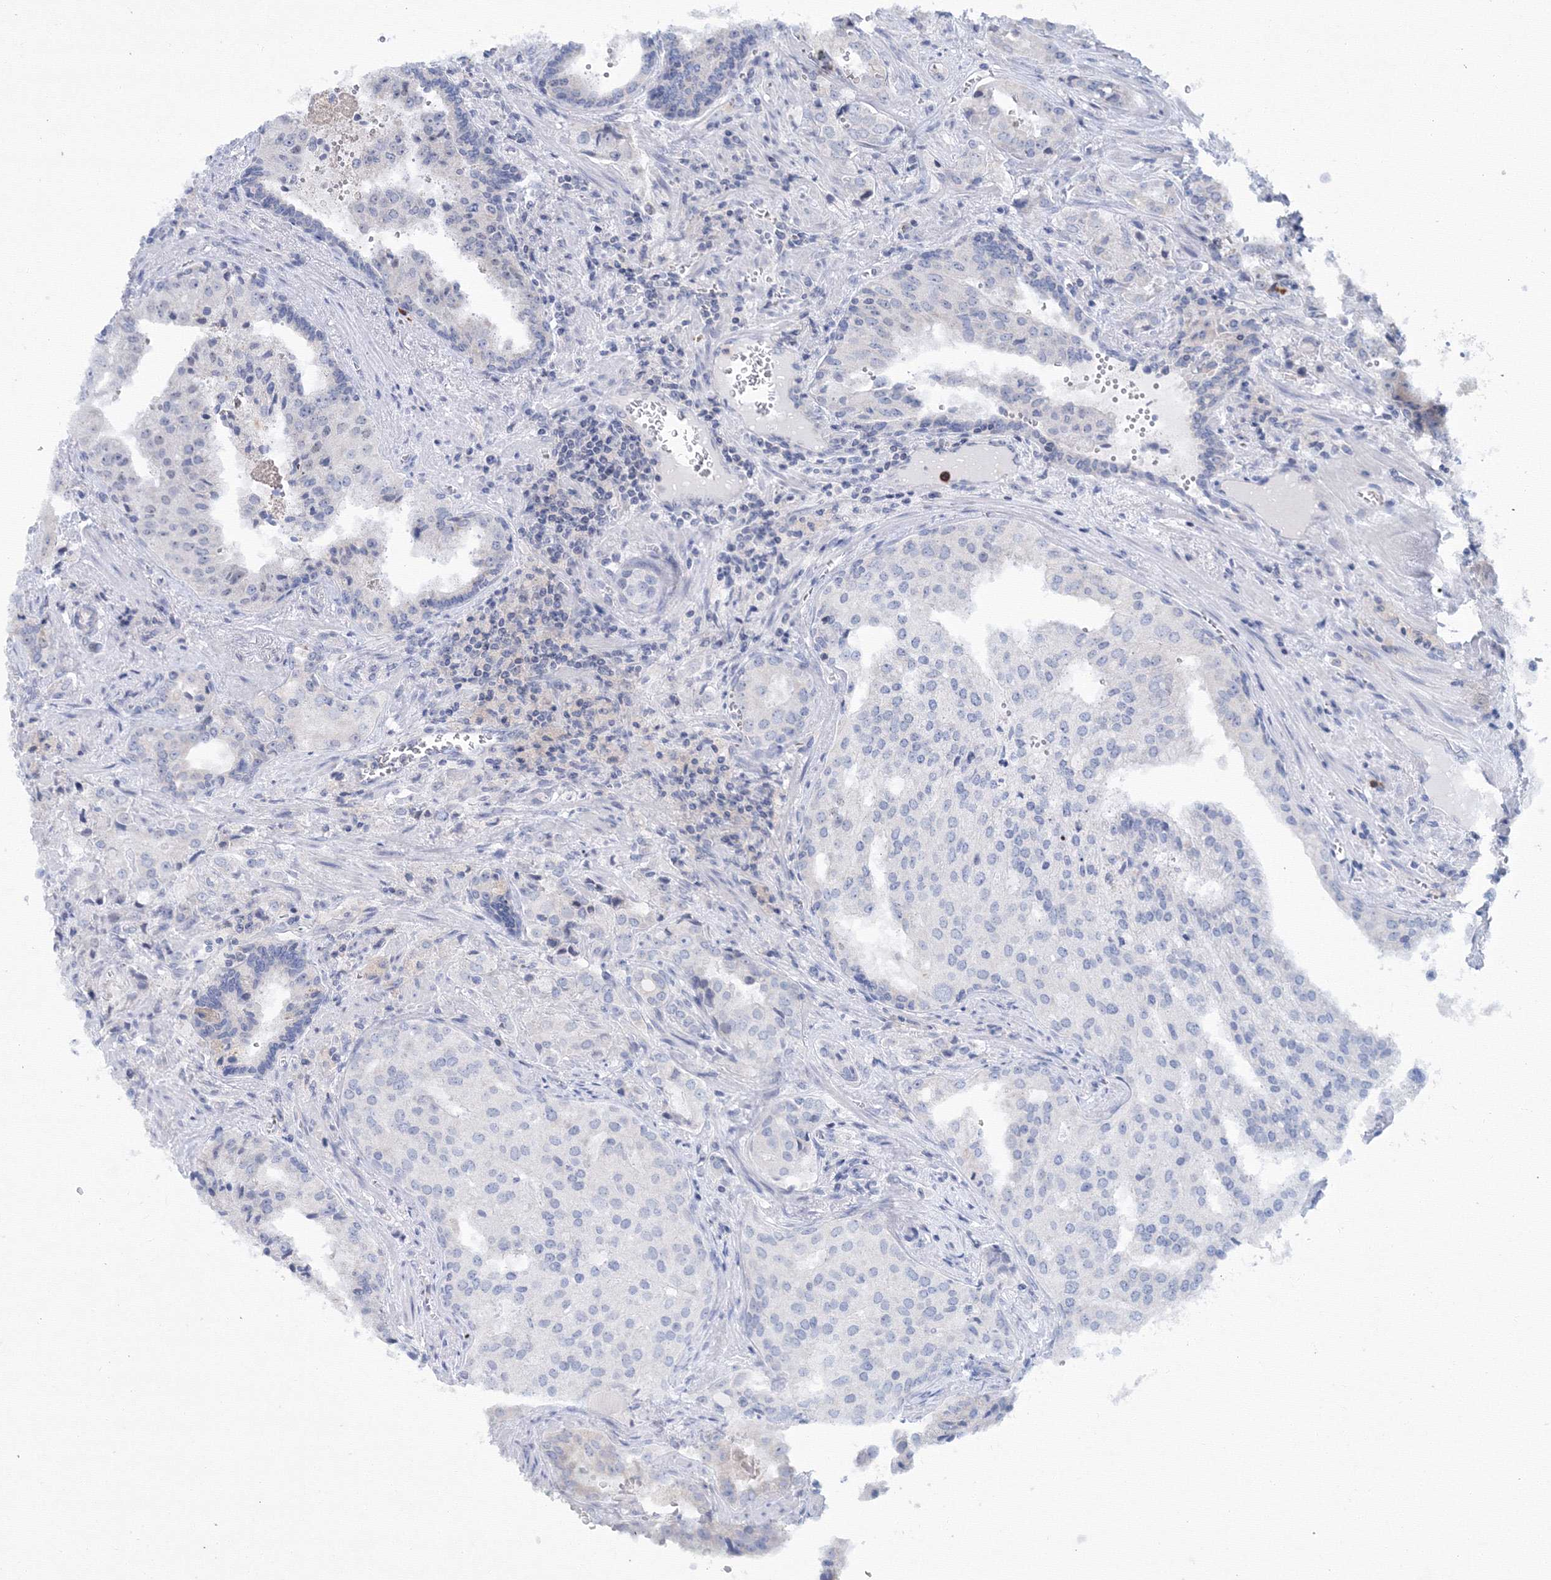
{"staining": {"intensity": "negative", "quantity": "none", "location": "none"}, "tissue": "prostate cancer", "cell_type": "Tumor cells", "image_type": "cancer", "snomed": [{"axis": "morphology", "description": "Adenocarcinoma, High grade"}, {"axis": "topography", "description": "Prostate"}], "caption": "DAB (3,3'-diaminobenzidine) immunohistochemical staining of prostate cancer reveals no significant positivity in tumor cells.", "gene": "MKRN2", "patient": {"sex": "male", "age": 68}}